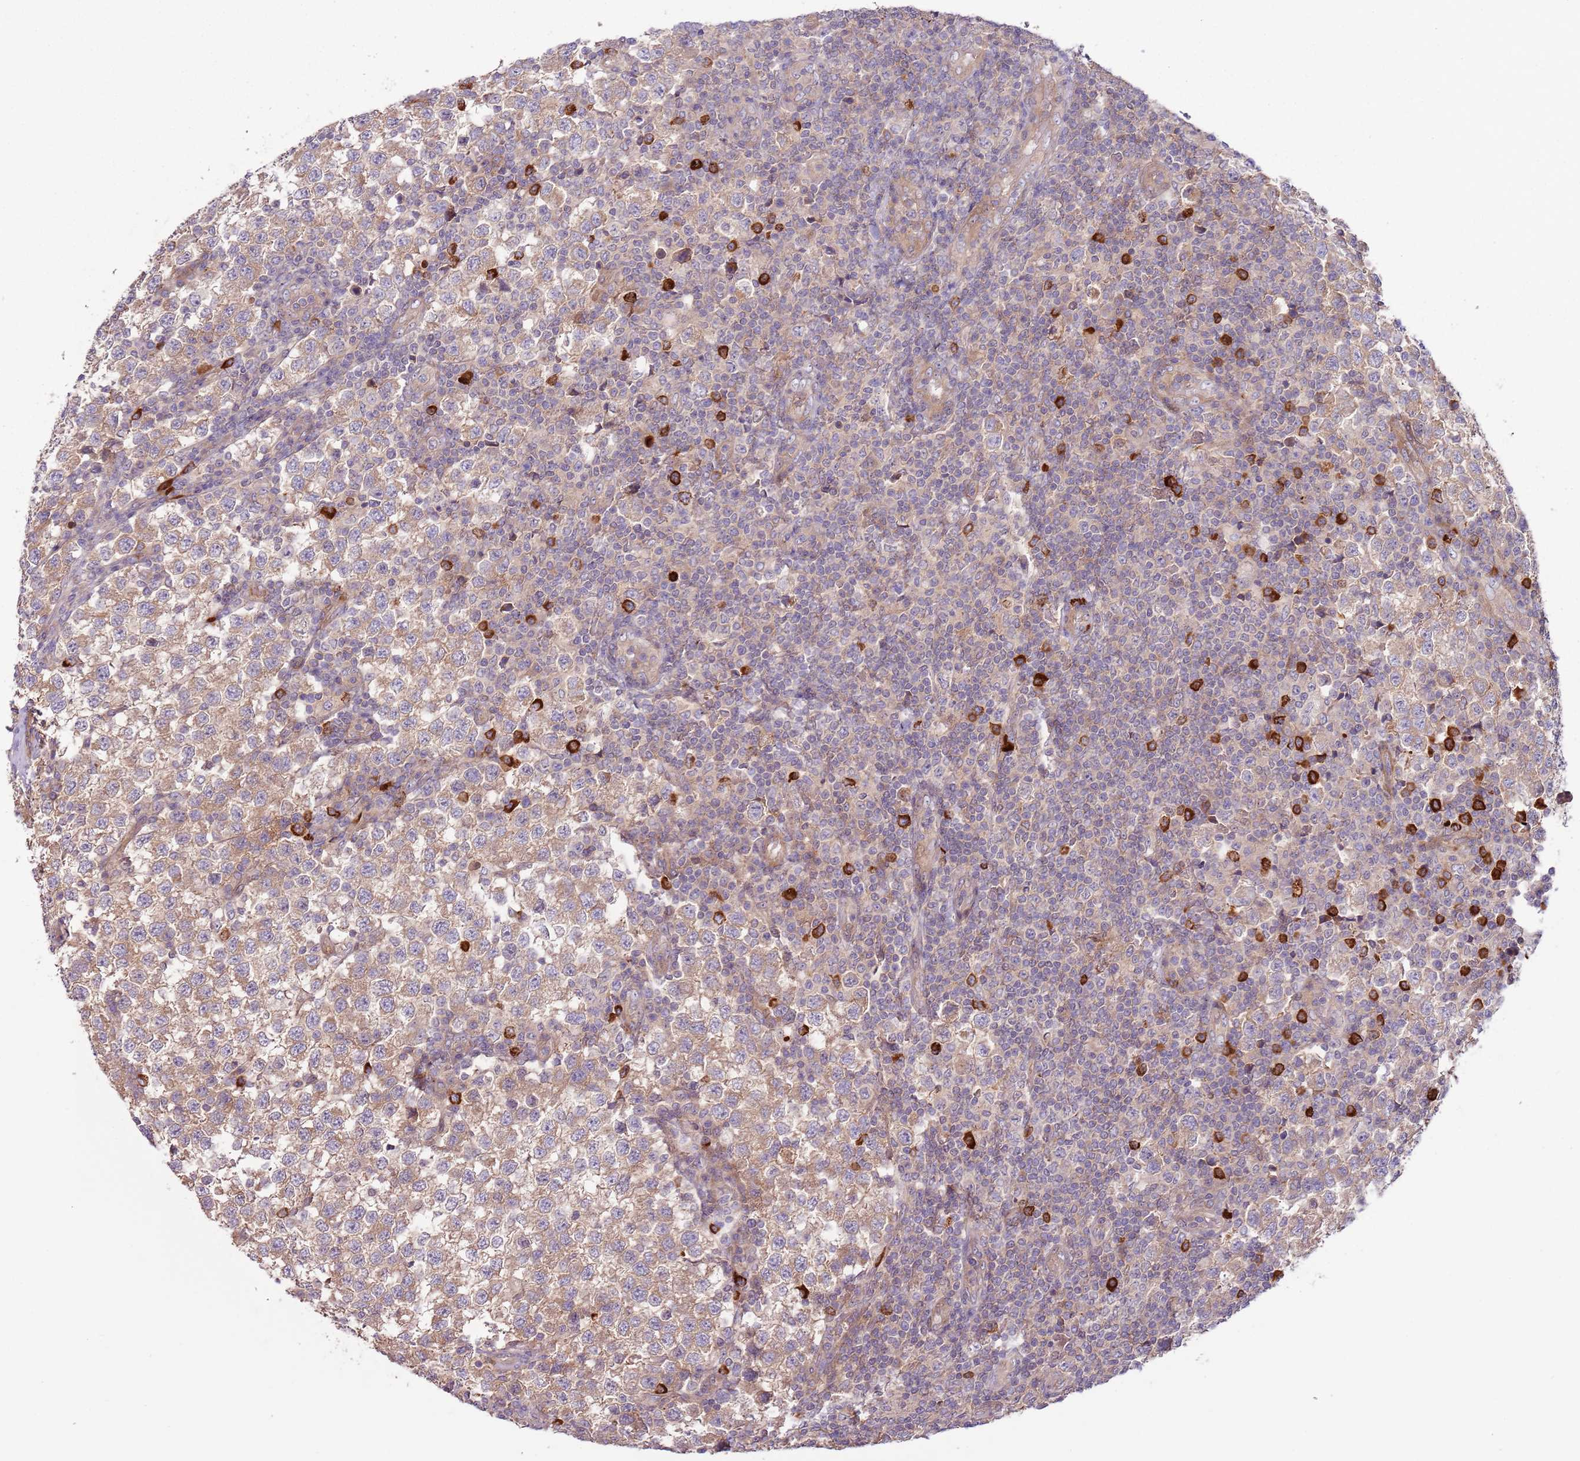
{"staining": {"intensity": "moderate", "quantity": ">75%", "location": "cytoplasmic/membranous"}, "tissue": "testis cancer", "cell_type": "Tumor cells", "image_type": "cancer", "snomed": [{"axis": "morphology", "description": "Seminoma, NOS"}, {"axis": "topography", "description": "Testis"}], "caption": "An image of human testis seminoma stained for a protein demonstrates moderate cytoplasmic/membranous brown staining in tumor cells. Immunohistochemistry (ihc) stains the protein in brown and the nuclei are stained blue.", "gene": "RNF128", "patient": {"sex": "male", "age": 34}}